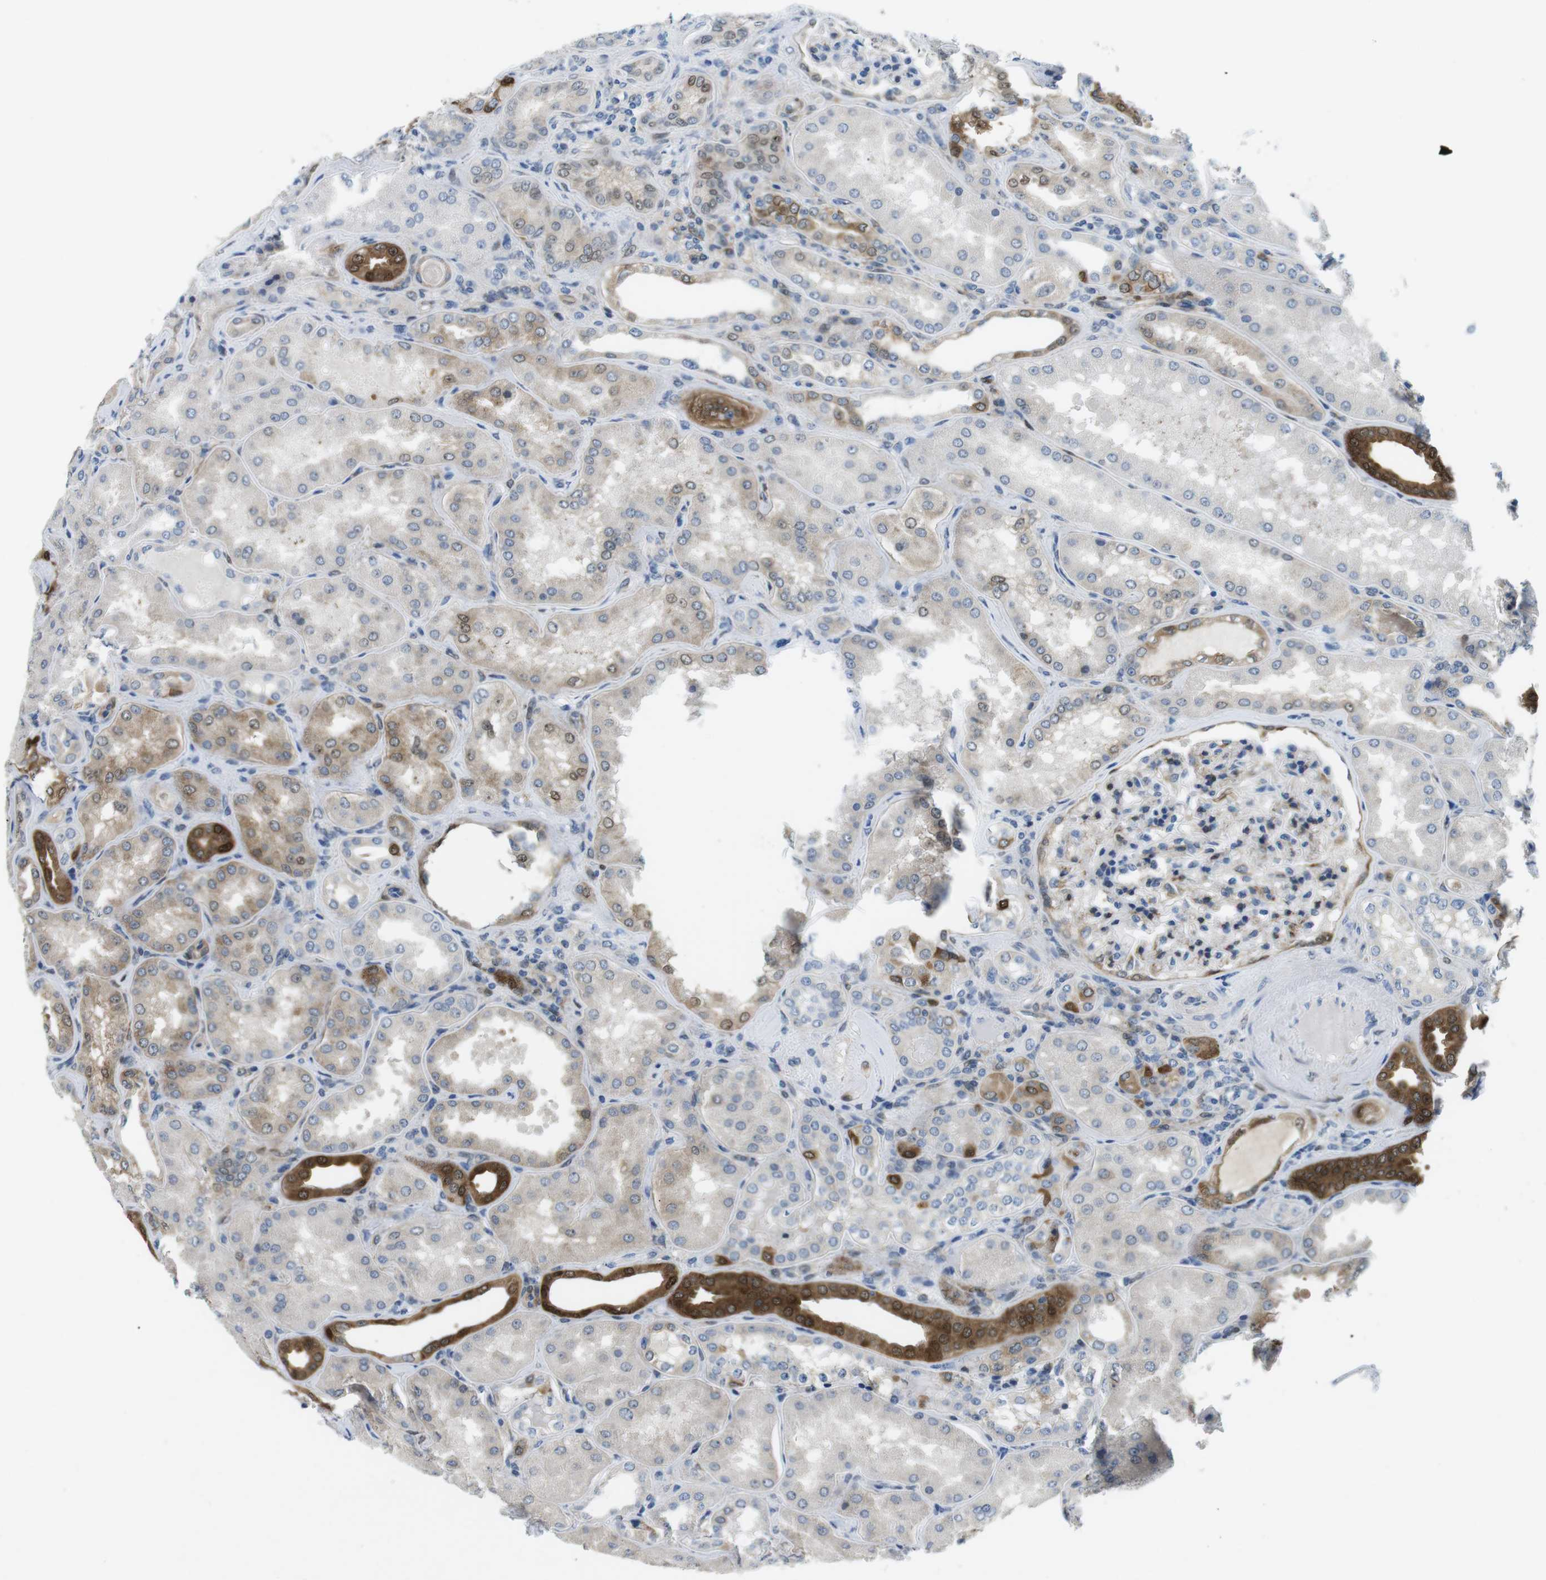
{"staining": {"intensity": "moderate", "quantity": "<25%", "location": "cytoplasmic/membranous"}, "tissue": "kidney", "cell_type": "Cells in glomeruli", "image_type": "normal", "snomed": [{"axis": "morphology", "description": "Normal tissue, NOS"}, {"axis": "topography", "description": "Kidney"}], "caption": "A low amount of moderate cytoplasmic/membranous staining is present in about <25% of cells in glomeruli in normal kidney.", "gene": "PHLDA1", "patient": {"sex": "female", "age": 56}}